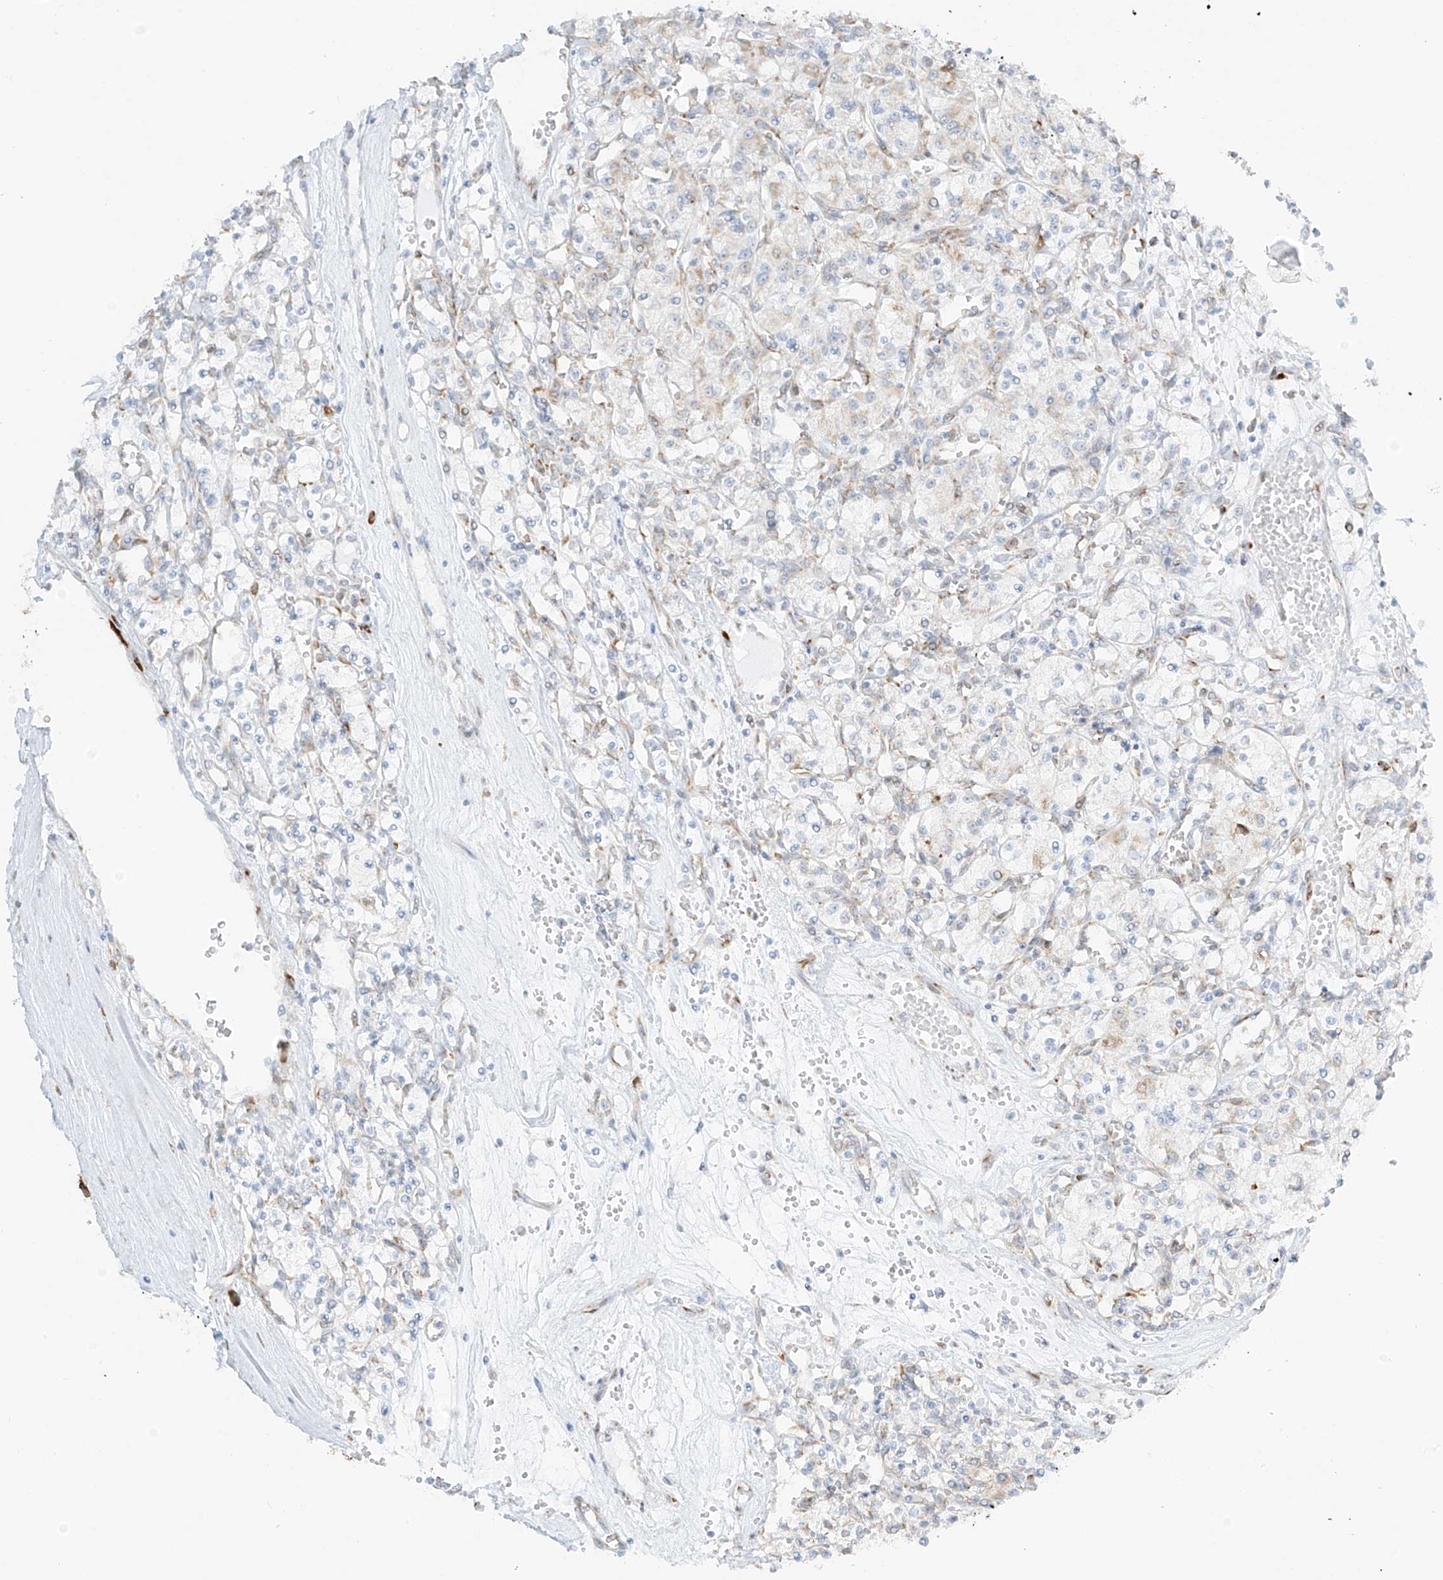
{"staining": {"intensity": "weak", "quantity": "<25%", "location": "cytoplasmic/membranous"}, "tissue": "renal cancer", "cell_type": "Tumor cells", "image_type": "cancer", "snomed": [{"axis": "morphology", "description": "Adenocarcinoma, NOS"}, {"axis": "topography", "description": "Kidney"}], "caption": "The IHC micrograph has no significant staining in tumor cells of renal cancer (adenocarcinoma) tissue. (Stains: DAB (3,3'-diaminobenzidine) immunohistochemistry (IHC) with hematoxylin counter stain, Microscopy: brightfield microscopy at high magnification).", "gene": "LRRC59", "patient": {"sex": "female", "age": 59}}